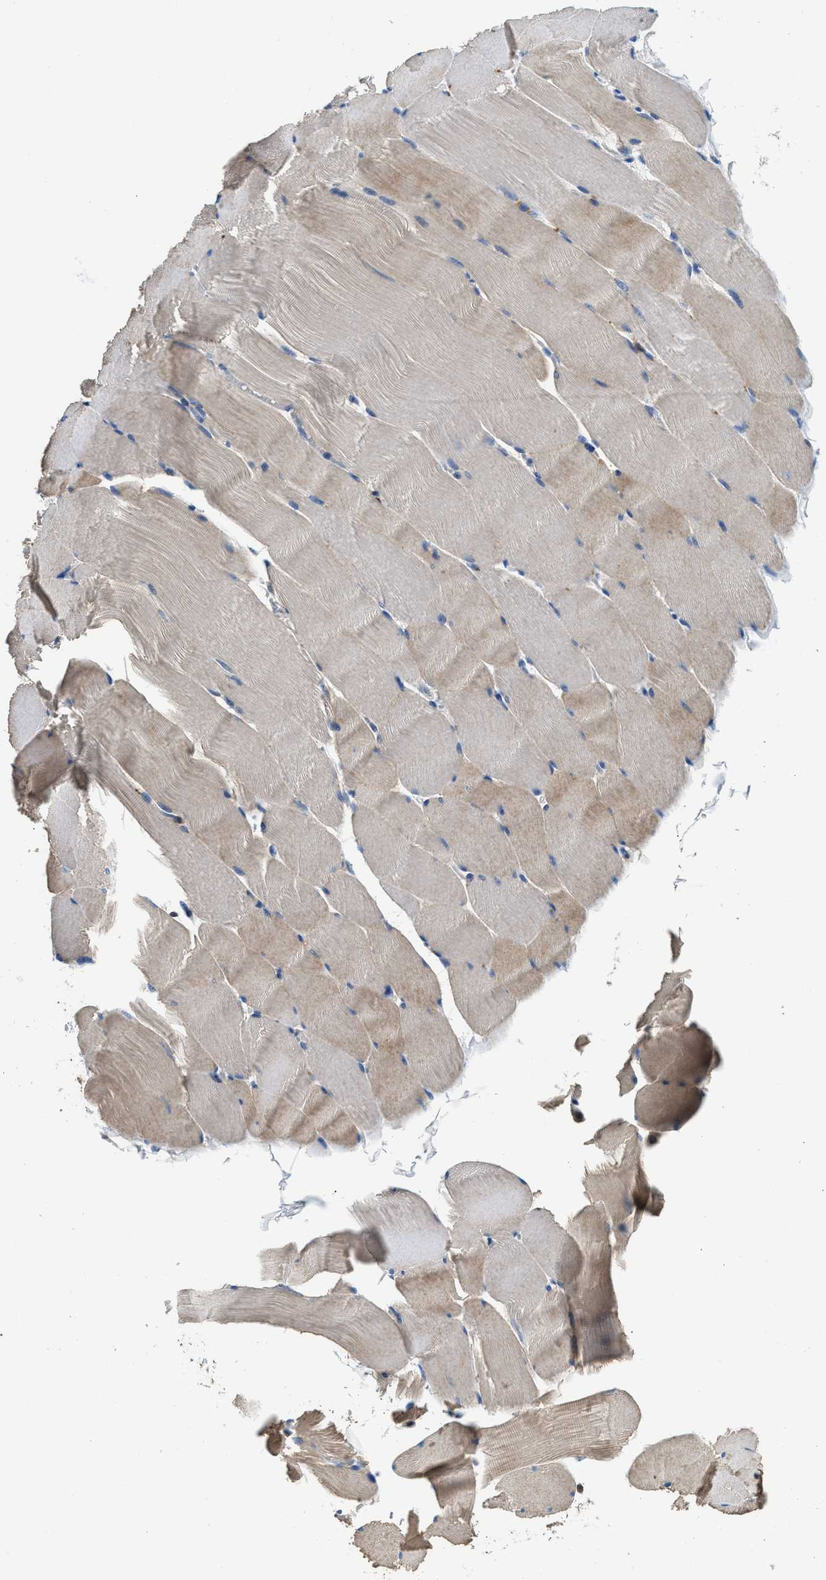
{"staining": {"intensity": "weak", "quantity": "<25%", "location": "cytoplasmic/membranous"}, "tissue": "skeletal muscle", "cell_type": "Myocytes", "image_type": "normal", "snomed": [{"axis": "morphology", "description": "Normal tissue, NOS"}, {"axis": "topography", "description": "Skeletal muscle"}], "caption": "An IHC image of normal skeletal muscle is shown. There is no staining in myocytes of skeletal muscle. (Brightfield microscopy of DAB IHC at high magnification).", "gene": "TOX", "patient": {"sex": "male", "age": 62}}